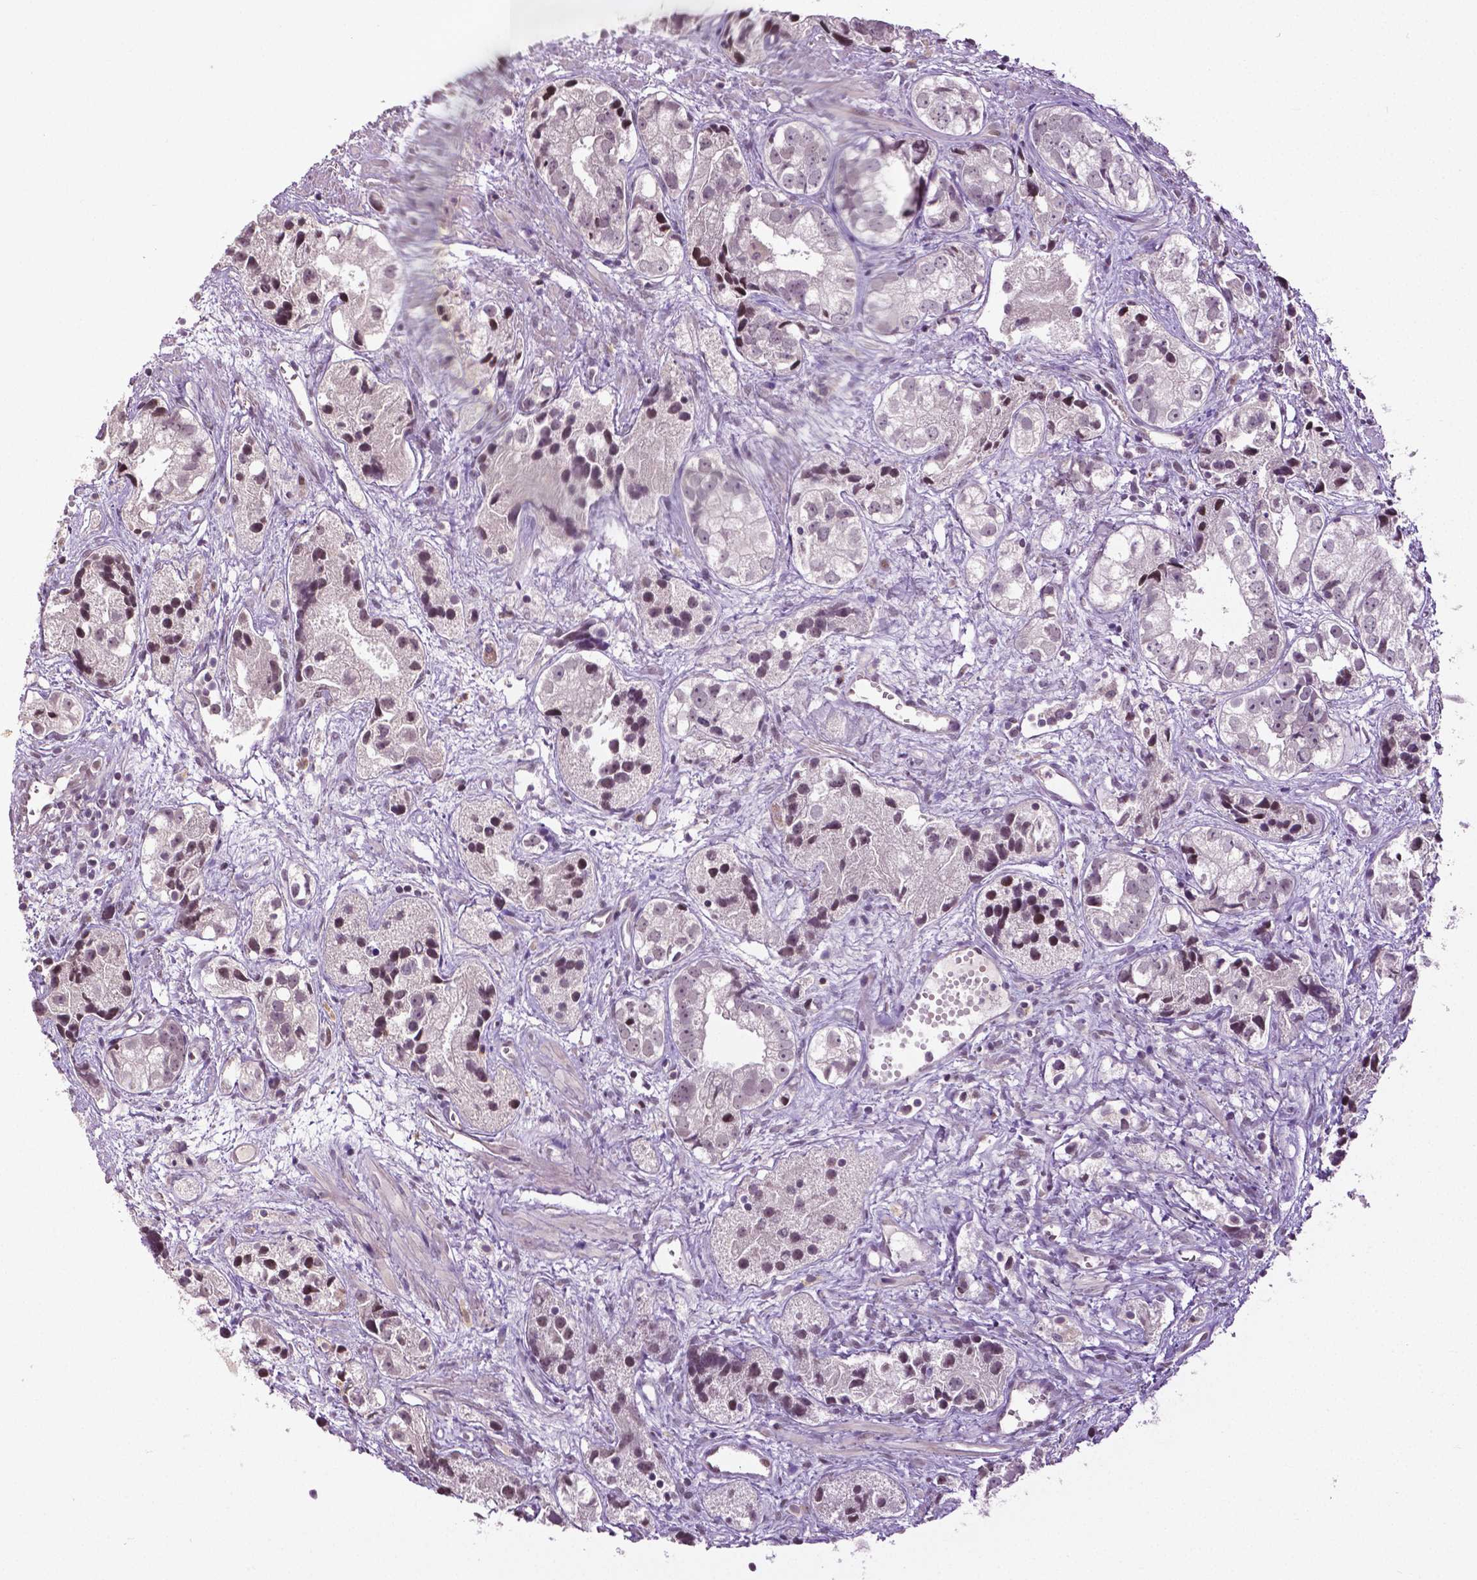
{"staining": {"intensity": "weak", "quantity": "<25%", "location": "nuclear"}, "tissue": "prostate cancer", "cell_type": "Tumor cells", "image_type": "cancer", "snomed": [{"axis": "morphology", "description": "Adenocarcinoma, High grade"}, {"axis": "topography", "description": "Prostate"}], "caption": "The image shows no staining of tumor cells in prostate high-grade adenocarcinoma.", "gene": "DLX5", "patient": {"sex": "male", "age": 68}}